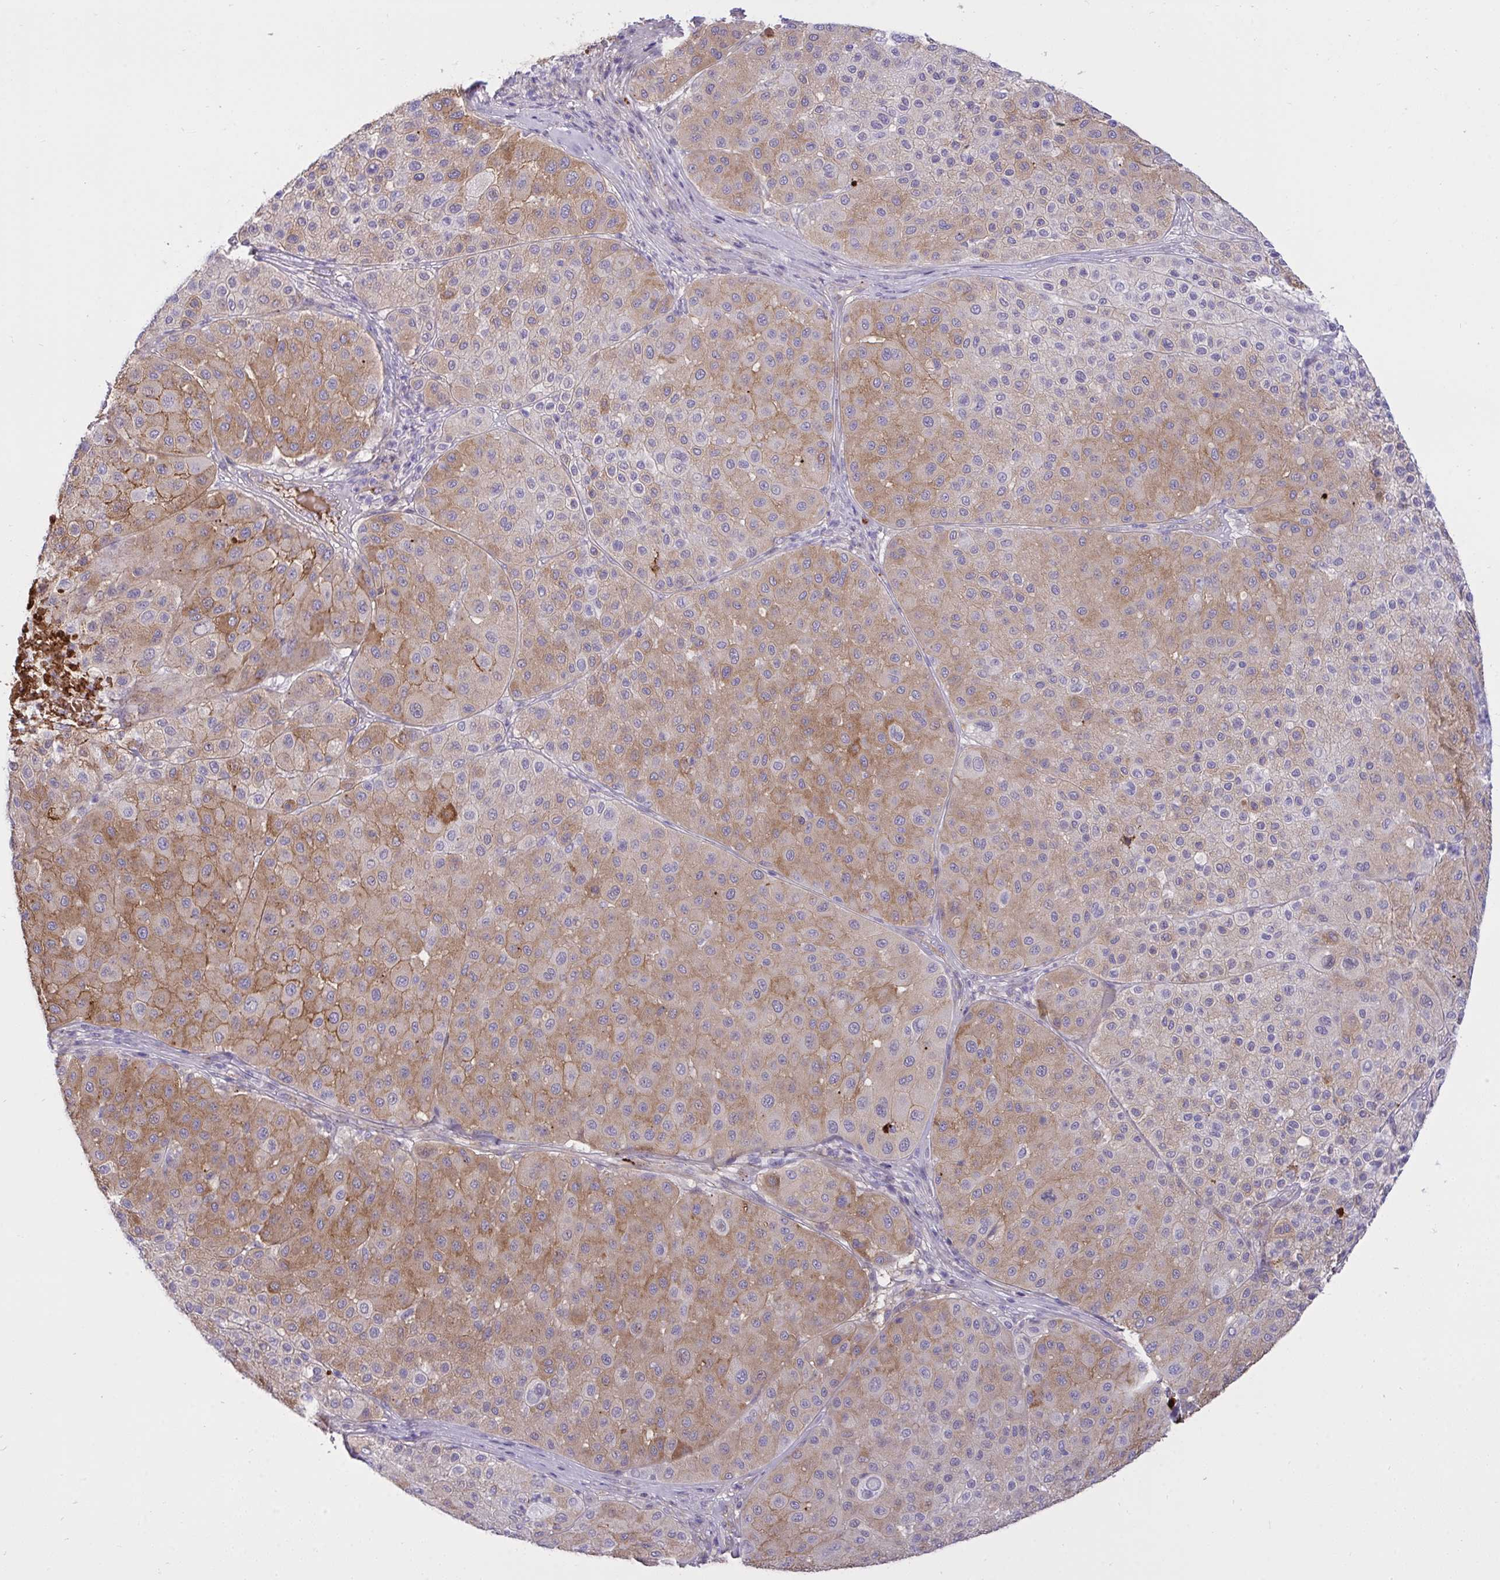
{"staining": {"intensity": "moderate", "quantity": "25%-75%", "location": "cytoplasmic/membranous"}, "tissue": "melanoma", "cell_type": "Tumor cells", "image_type": "cancer", "snomed": [{"axis": "morphology", "description": "Malignant melanoma, Metastatic site"}, {"axis": "topography", "description": "Smooth muscle"}], "caption": "Protein analysis of melanoma tissue shows moderate cytoplasmic/membranous staining in about 25%-75% of tumor cells. (DAB = brown stain, brightfield microscopy at high magnification).", "gene": "F2", "patient": {"sex": "male", "age": 41}}